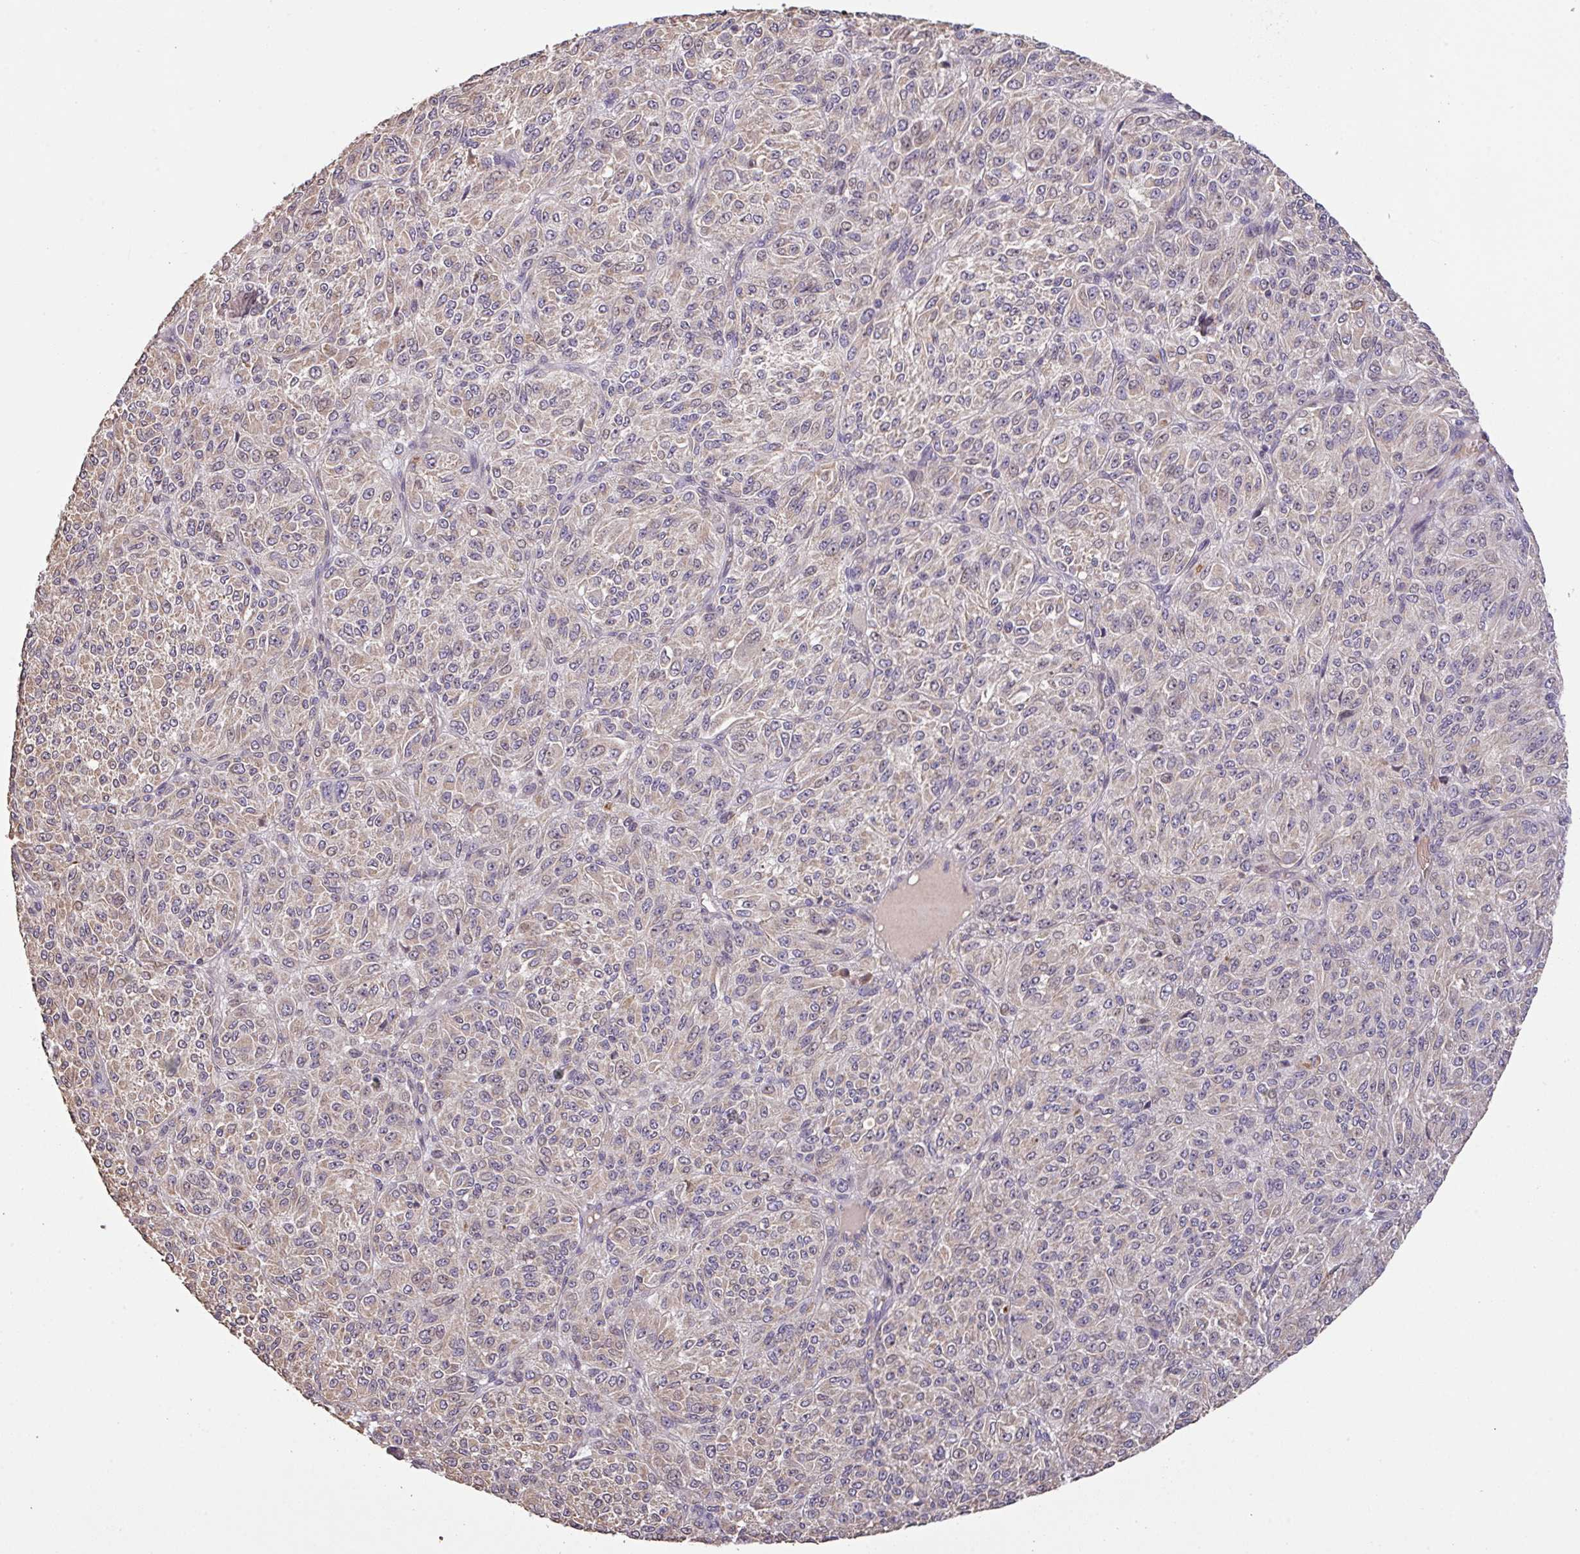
{"staining": {"intensity": "negative", "quantity": "none", "location": "none"}, "tissue": "melanoma", "cell_type": "Tumor cells", "image_type": "cancer", "snomed": [{"axis": "morphology", "description": "Malignant melanoma, Metastatic site"}, {"axis": "topography", "description": "Brain"}], "caption": "High power microscopy histopathology image of an immunohistochemistry histopathology image of malignant melanoma (metastatic site), revealing no significant staining in tumor cells.", "gene": "C1QTNF9B", "patient": {"sex": "female", "age": 56}}